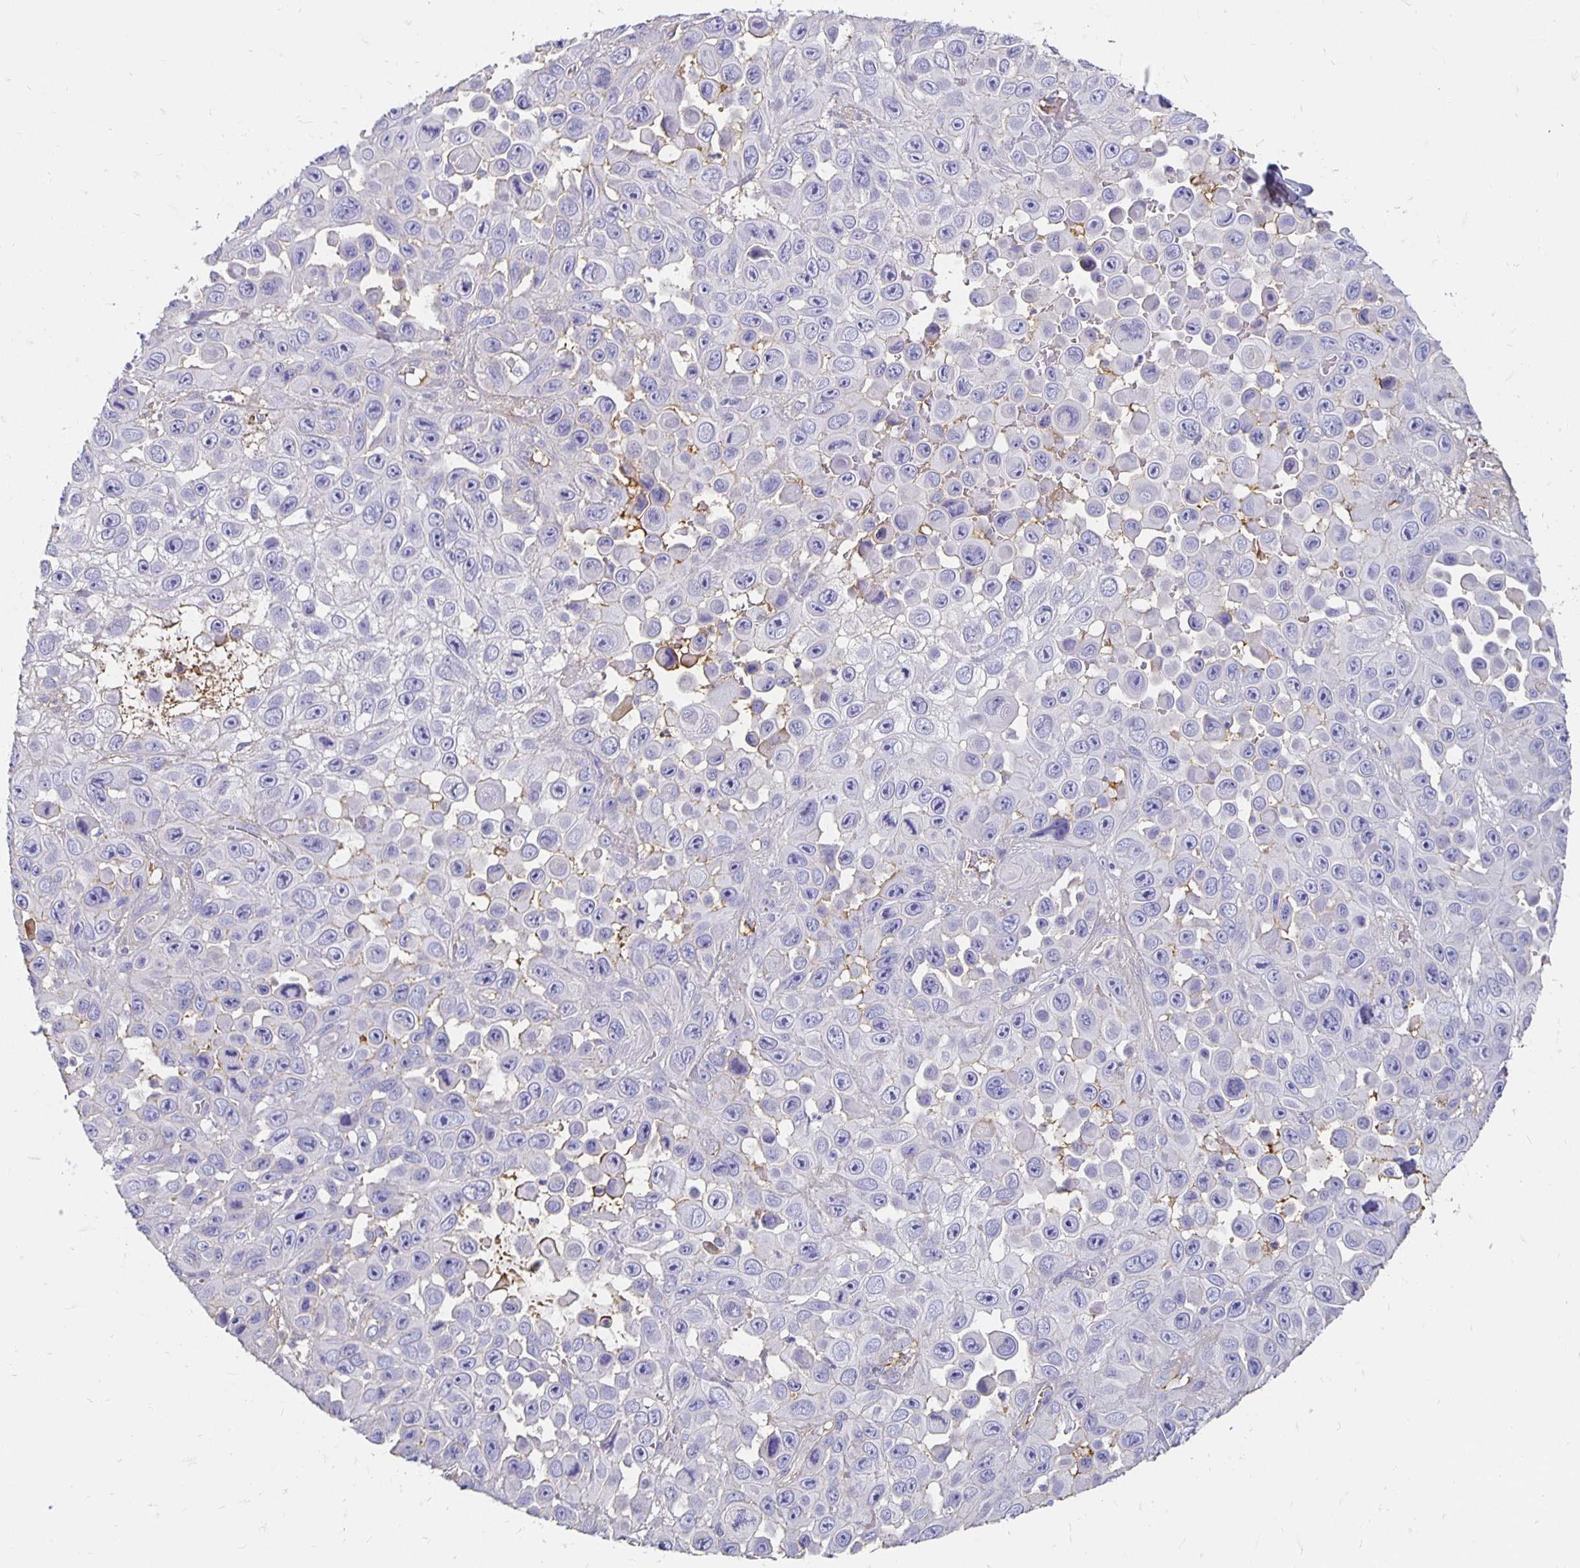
{"staining": {"intensity": "negative", "quantity": "none", "location": "none"}, "tissue": "skin cancer", "cell_type": "Tumor cells", "image_type": "cancer", "snomed": [{"axis": "morphology", "description": "Squamous cell carcinoma, NOS"}, {"axis": "topography", "description": "Skin"}], "caption": "IHC photomicrograph of skin squamous cell carcinoma stained for a protein (brown), which demonstrates no staining in tumor cells.", "gene": "APOB", "patient": {"sex": "male", "age": 81}}